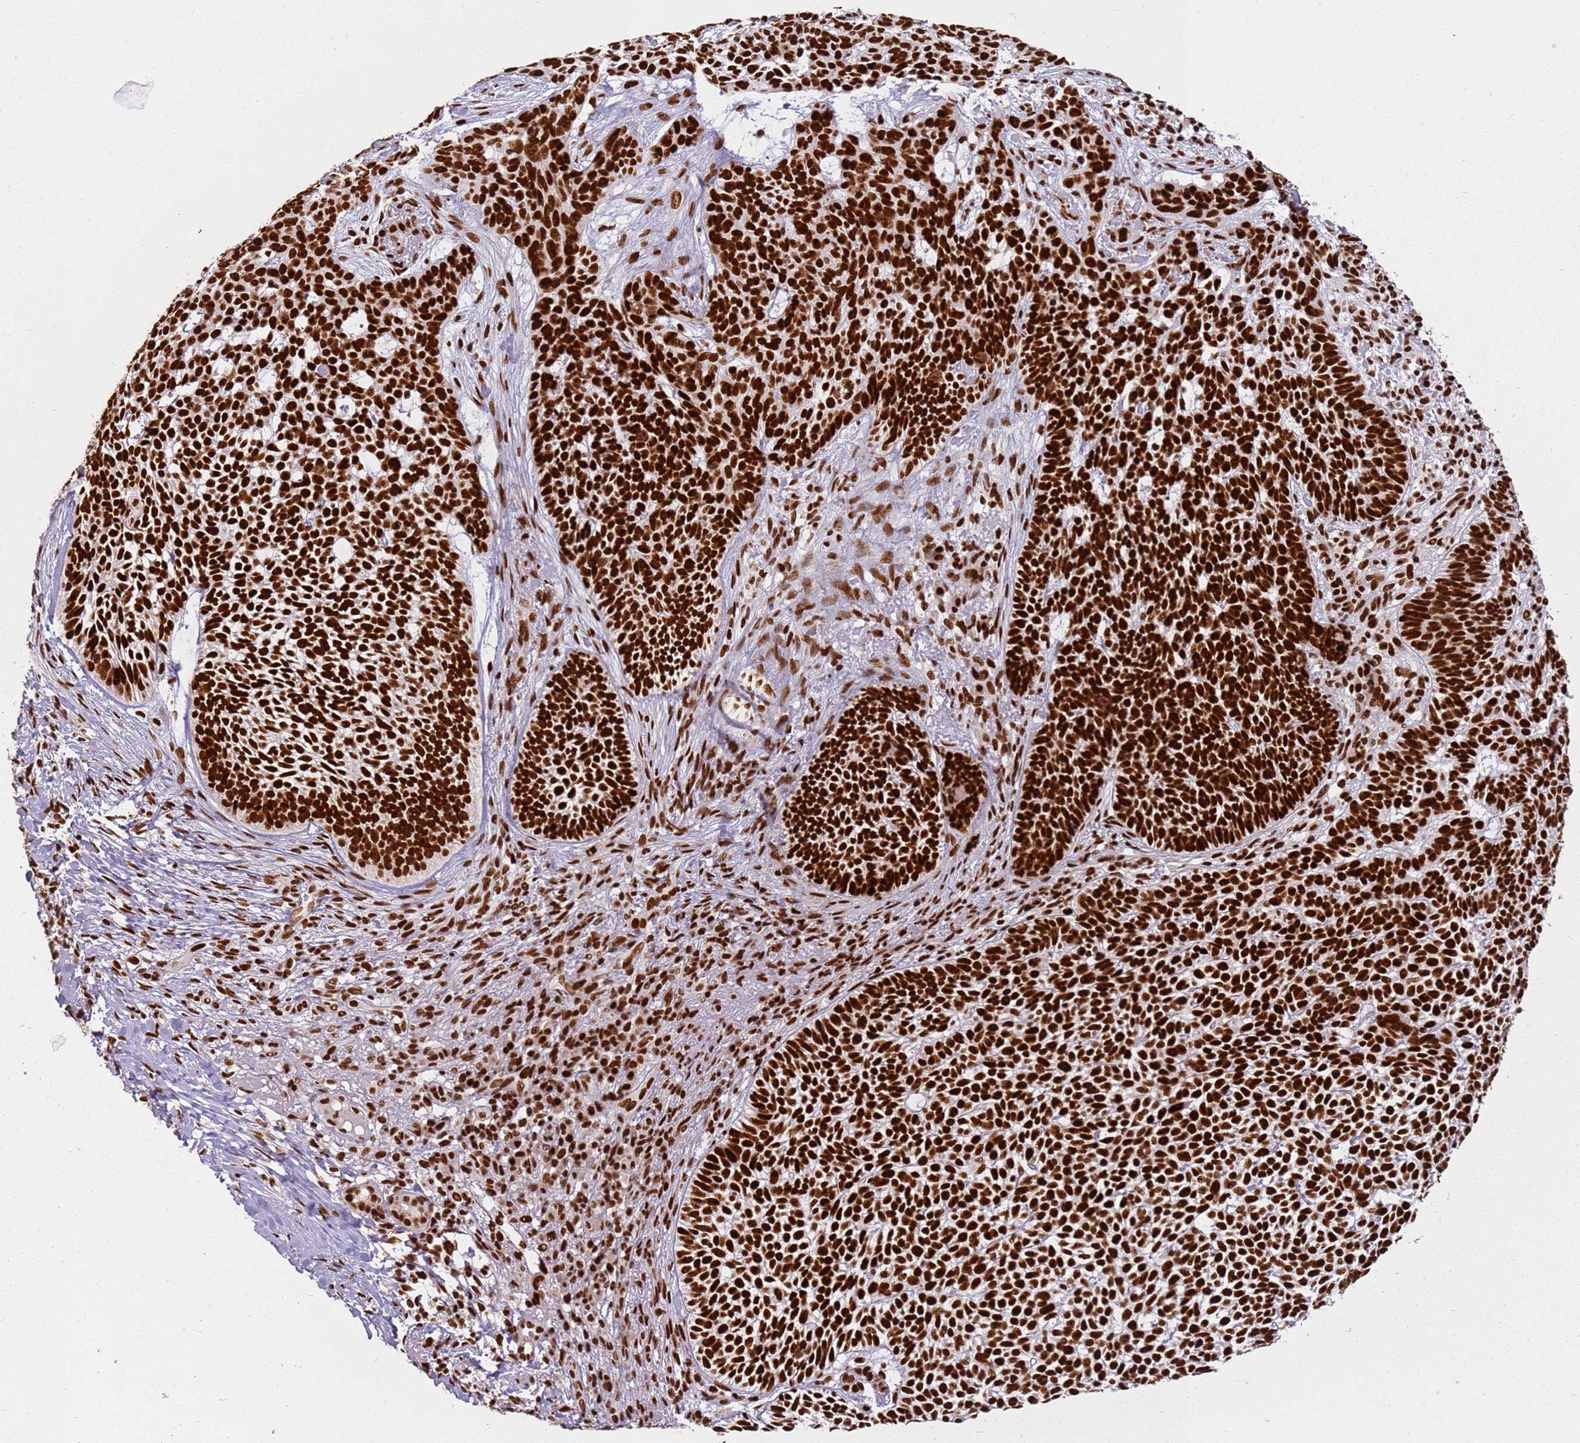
{"staining": {"intensity": "strong", "quantity": ">75%", "location": "nuclear"}, "tissue": "skin cancer", "cell_type": "Tumor cells", "image_type": "cancer", "snomed": [{"axis": "morphology", "description": "Basal cell carcinoma"}, {"axis": "topography", "description": "Skin"}], "caption": "Immunohistochemical staining of human basal cell carcinoma (skin) demonstrates high levels of strong nuclear protein expression in about >75% of tumor cells.", "gene": "TENT4A", "patient": {"sex": "female", "age": 78}}